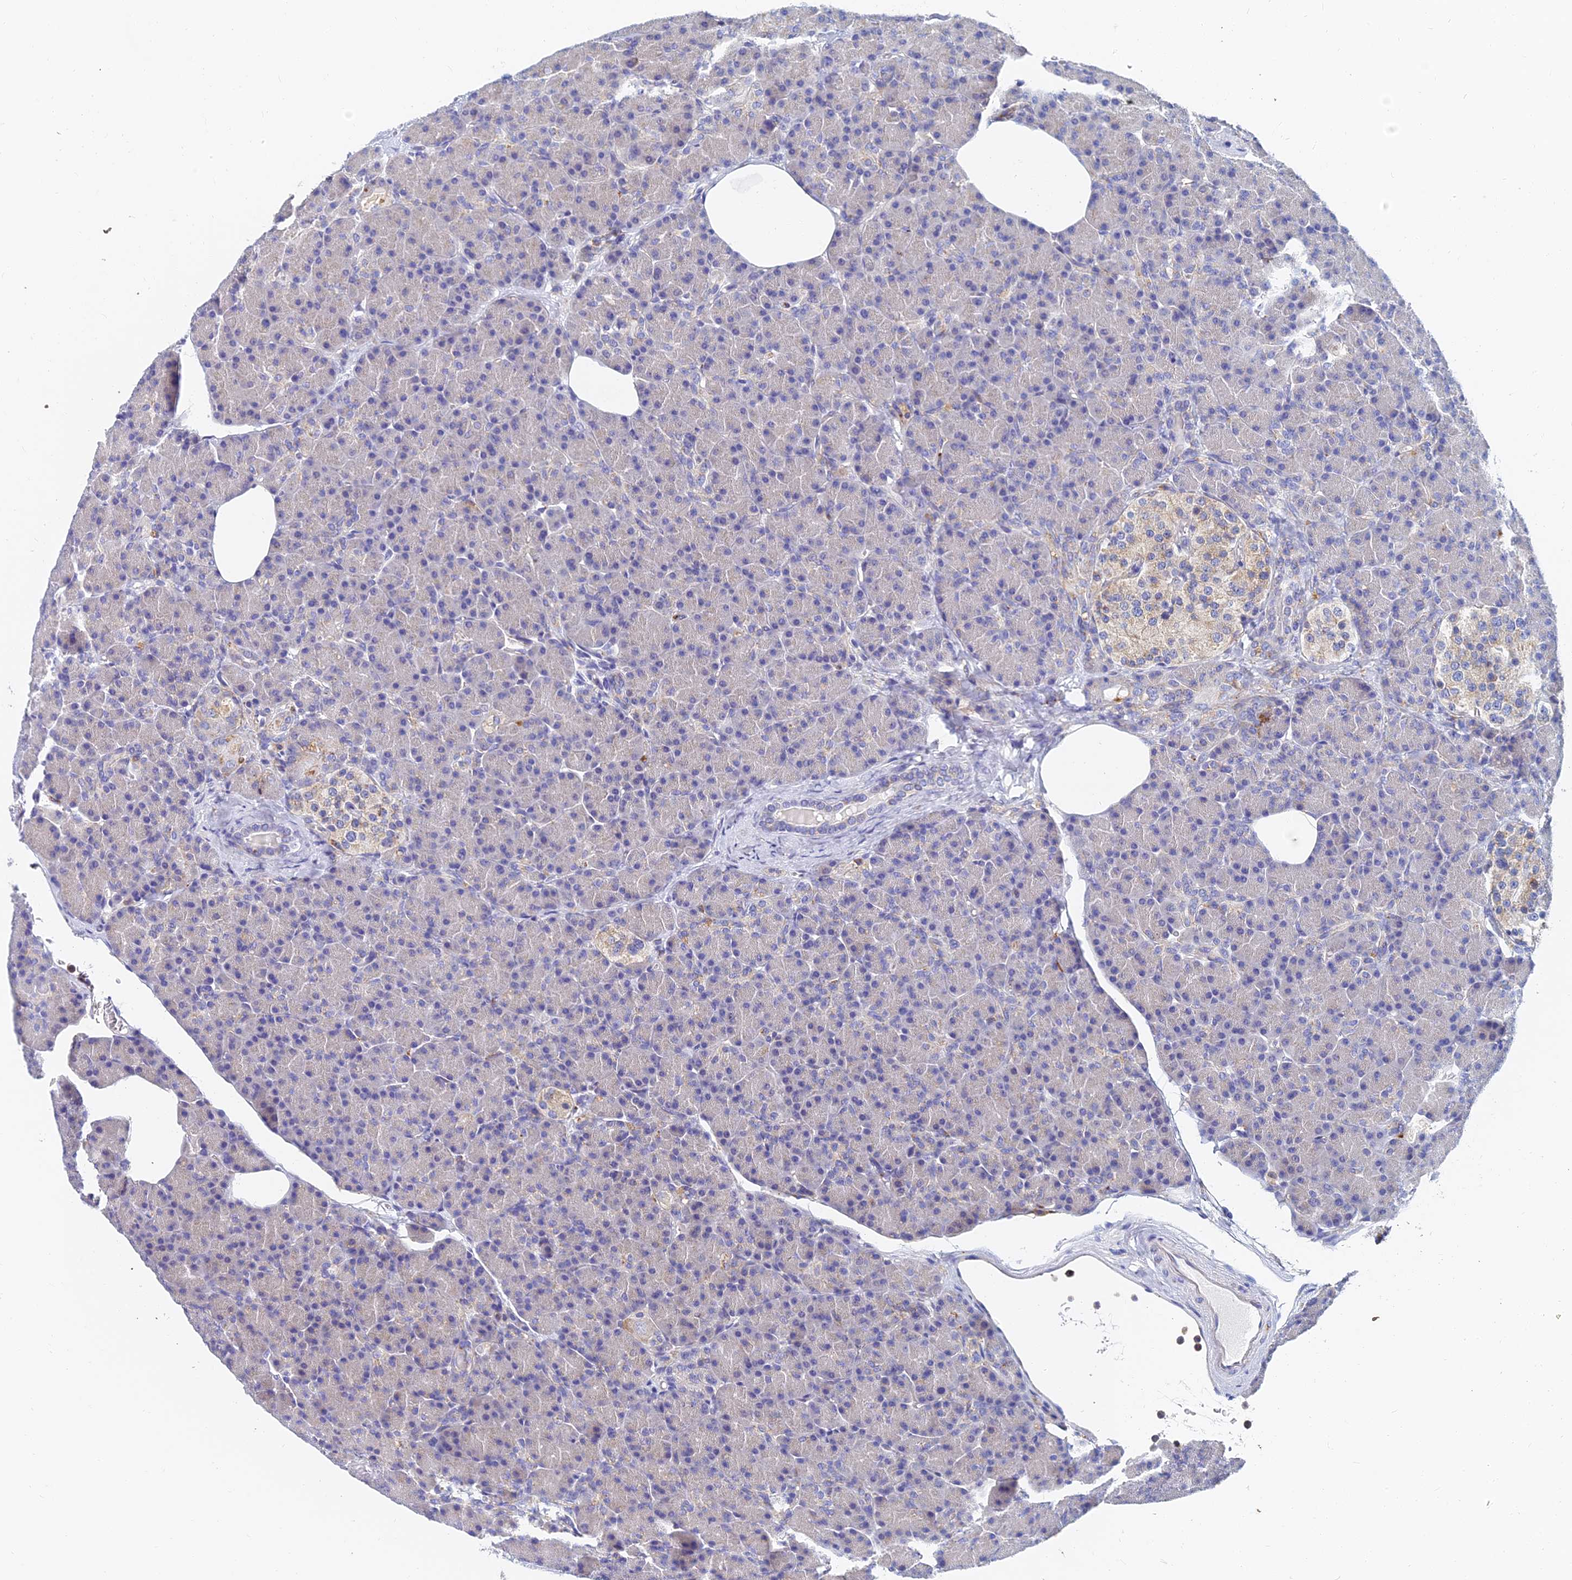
{"staining": {"intensity": "weak", "quantity": "<25%", "location": "cytoplasmic/membranous"}, "tissue": "pancreas", "cell_type": "Exocrine glandular cells", "image_type": "normal", "snomed": [{"axis": "morphology", "description": "Normal tissue, NOS"}, {"axis": "topography", "description": "Pancreas"}], "caption": "Unremarkable pancreas was stained to show a protein in brown. There is no significant staining in exocrine glandular cells. Brightfield microscopy of IHC stained with DAB (3,3'-diaminobenzidine) (brown) and hematoxylin (blue), captured at high magnification.", "gene": "SPNS1", "patient": {"sex": "female", "age": 43}}